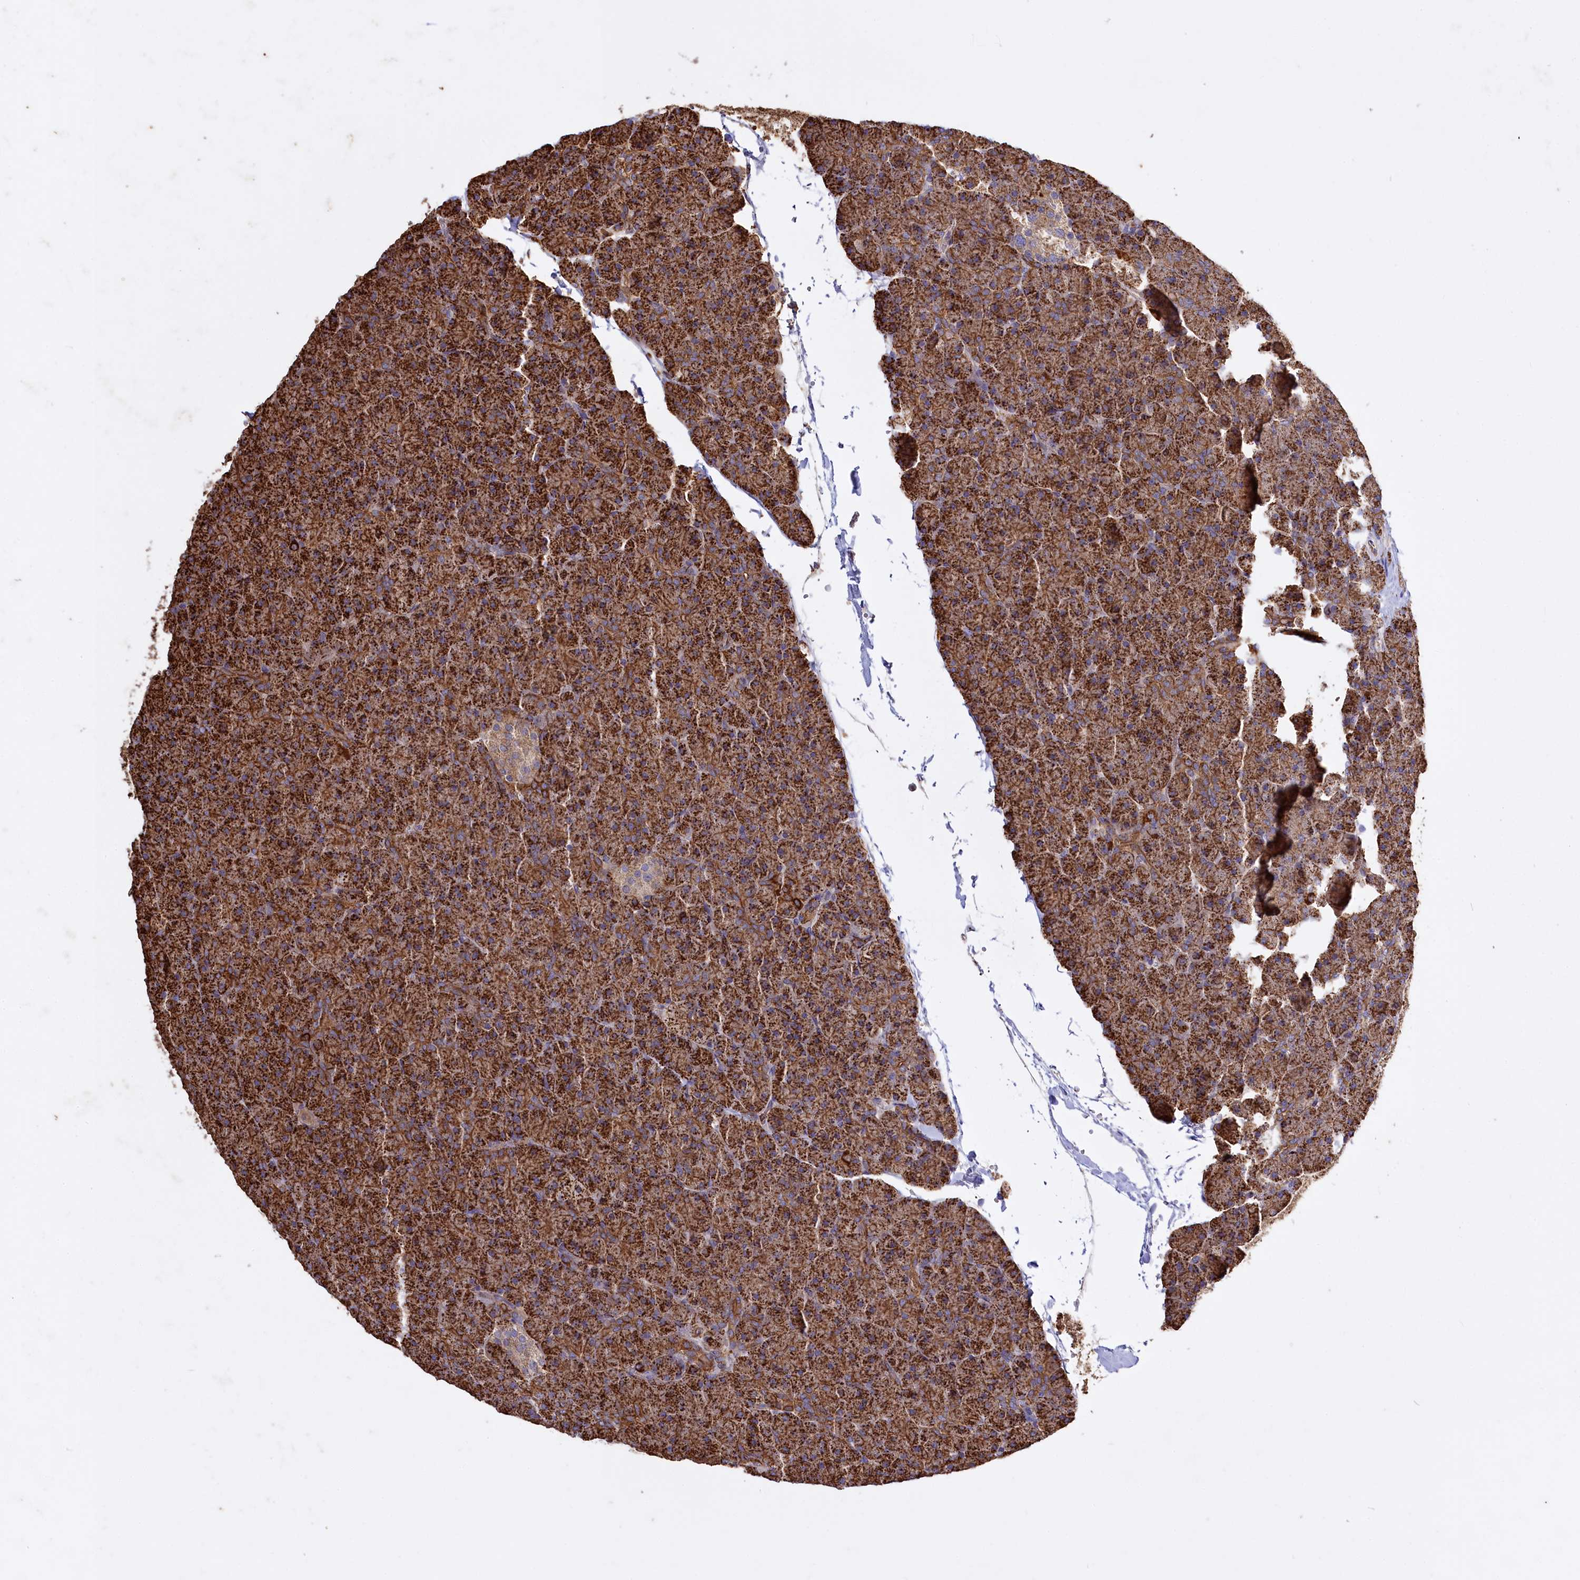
{"staining": {"intensity": "strong", "quantity": ">75%", "location": "cytoplasmic/membranous"}, "tissue": "pancreas", "cell_type": "Exocrine glandular cells", "image_type": "normal", "snomed": [{"axis": "morphology", "description": "Normal tissue, NOS"}, {"axis": "topography", "description": "Pancreas"}], "caption": "A micrograph of human pancreas stained for a protein displays strong cytoplasmic/membranous brown staining in exocrine glandular cells. The protein of interest is shown in brown color, while the nuclei are stained blue.", "gene": "CARD19", "patient": {"sex": "male", "age": 36}}